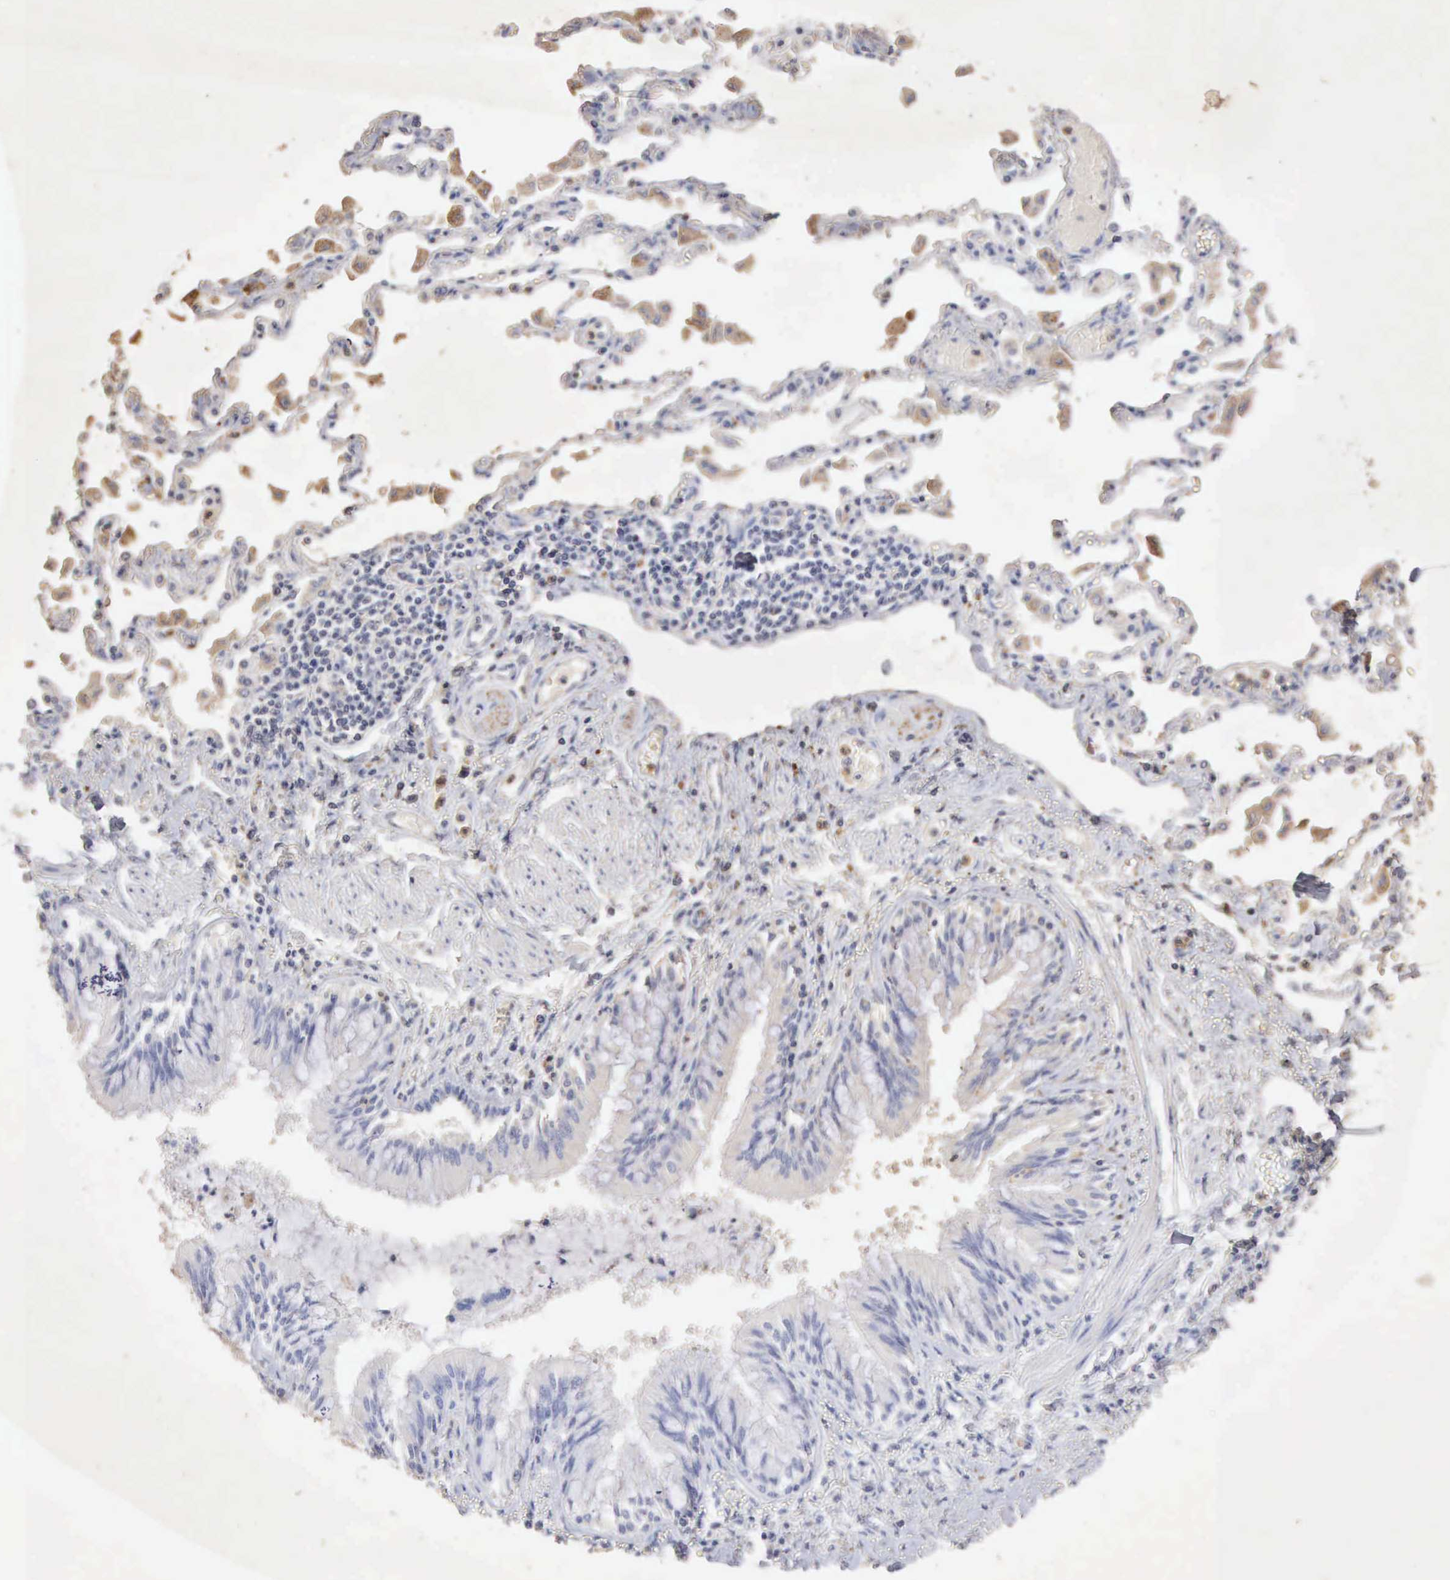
{"staining": {"intensity": "weak", "quantity": ">75%", "location": "cytoplasmic/membranous"}, "tissue": "adipose tissue", "cell_type": "Adipocytes", "image_type": "normal", "snomed": [{"axis": "morphology", "description": "Normal tissue, NOS"}, {"axis": "morphology", "description": "Adenocarcinoma, NOS"}, {"axis": "topography", "description": "Cartilage tissue"}, {"axis": "topography", "description": "Lung"}], "caption": "The micrograph reveals staining of unremarkable adipose tissue, revealing weak cytoplasmic/membranous protein positivity (brown color) within adipocytes. (Stains: DAB in brown, nuclei in blue, Microscopy: brightfield microscopy at high magnification).", "gene": "KRT6B", "patient": {"sex": "female", "age": 67}}